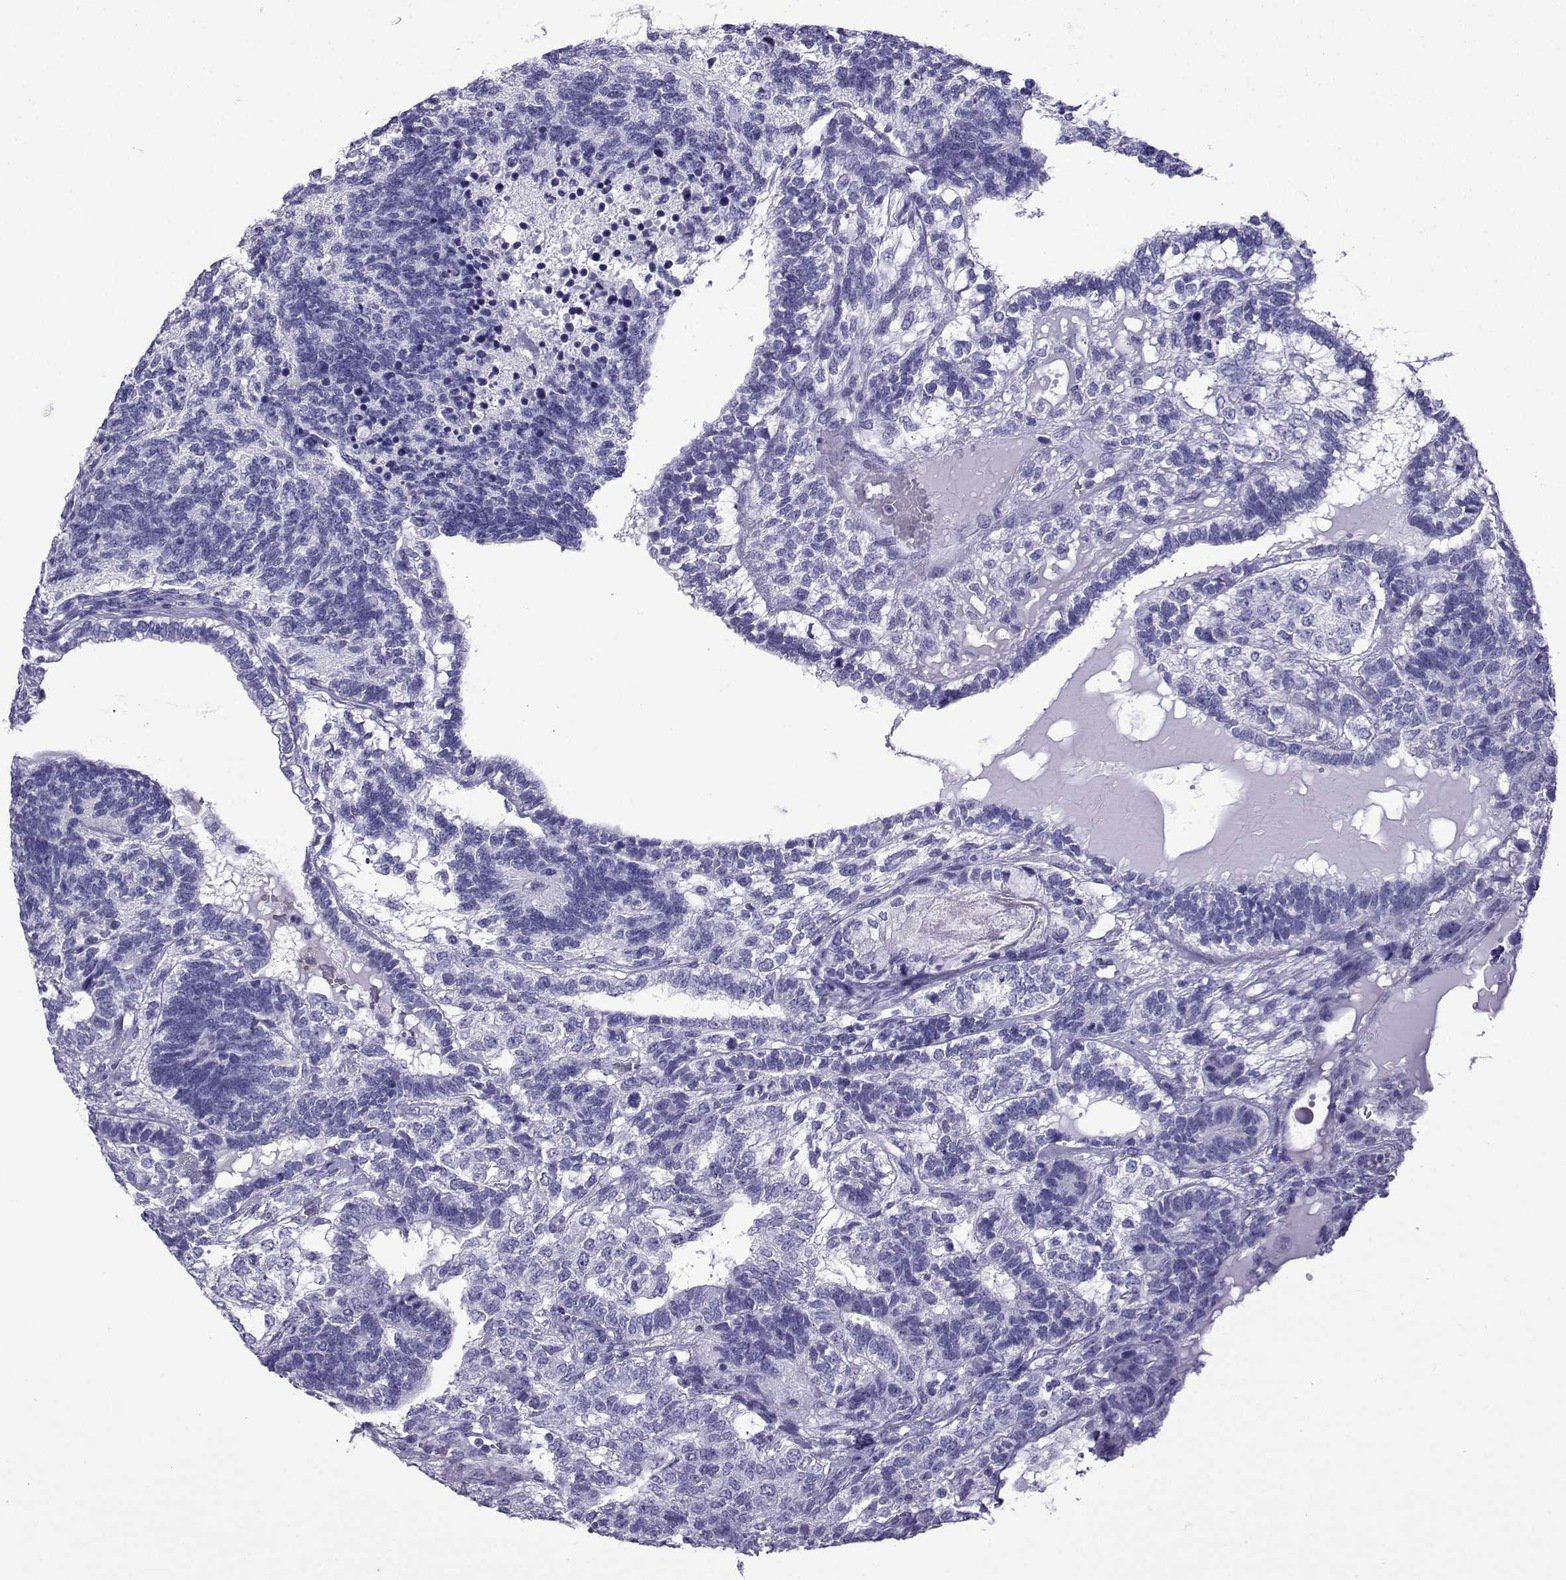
{"staining": {"intensity": "negative", "quantity": "none", "location": "none"}, "tissue": "testis cancer", "cell_type": "Tumor cells", "image_type": "cancer", "snomed": [{"axis": "morphology", "description": "Seminoma, NOS"}, {"axis": "morphology", "description": "Carcinoma, Embryonal, NOS"}, {"axis": "topography", "description": "Testis"}], "caption": "The image shows no staining of tumor cells in testis cancer.", "gene": "KCNF1", "patient": {"sex": "male", "age": 41}}